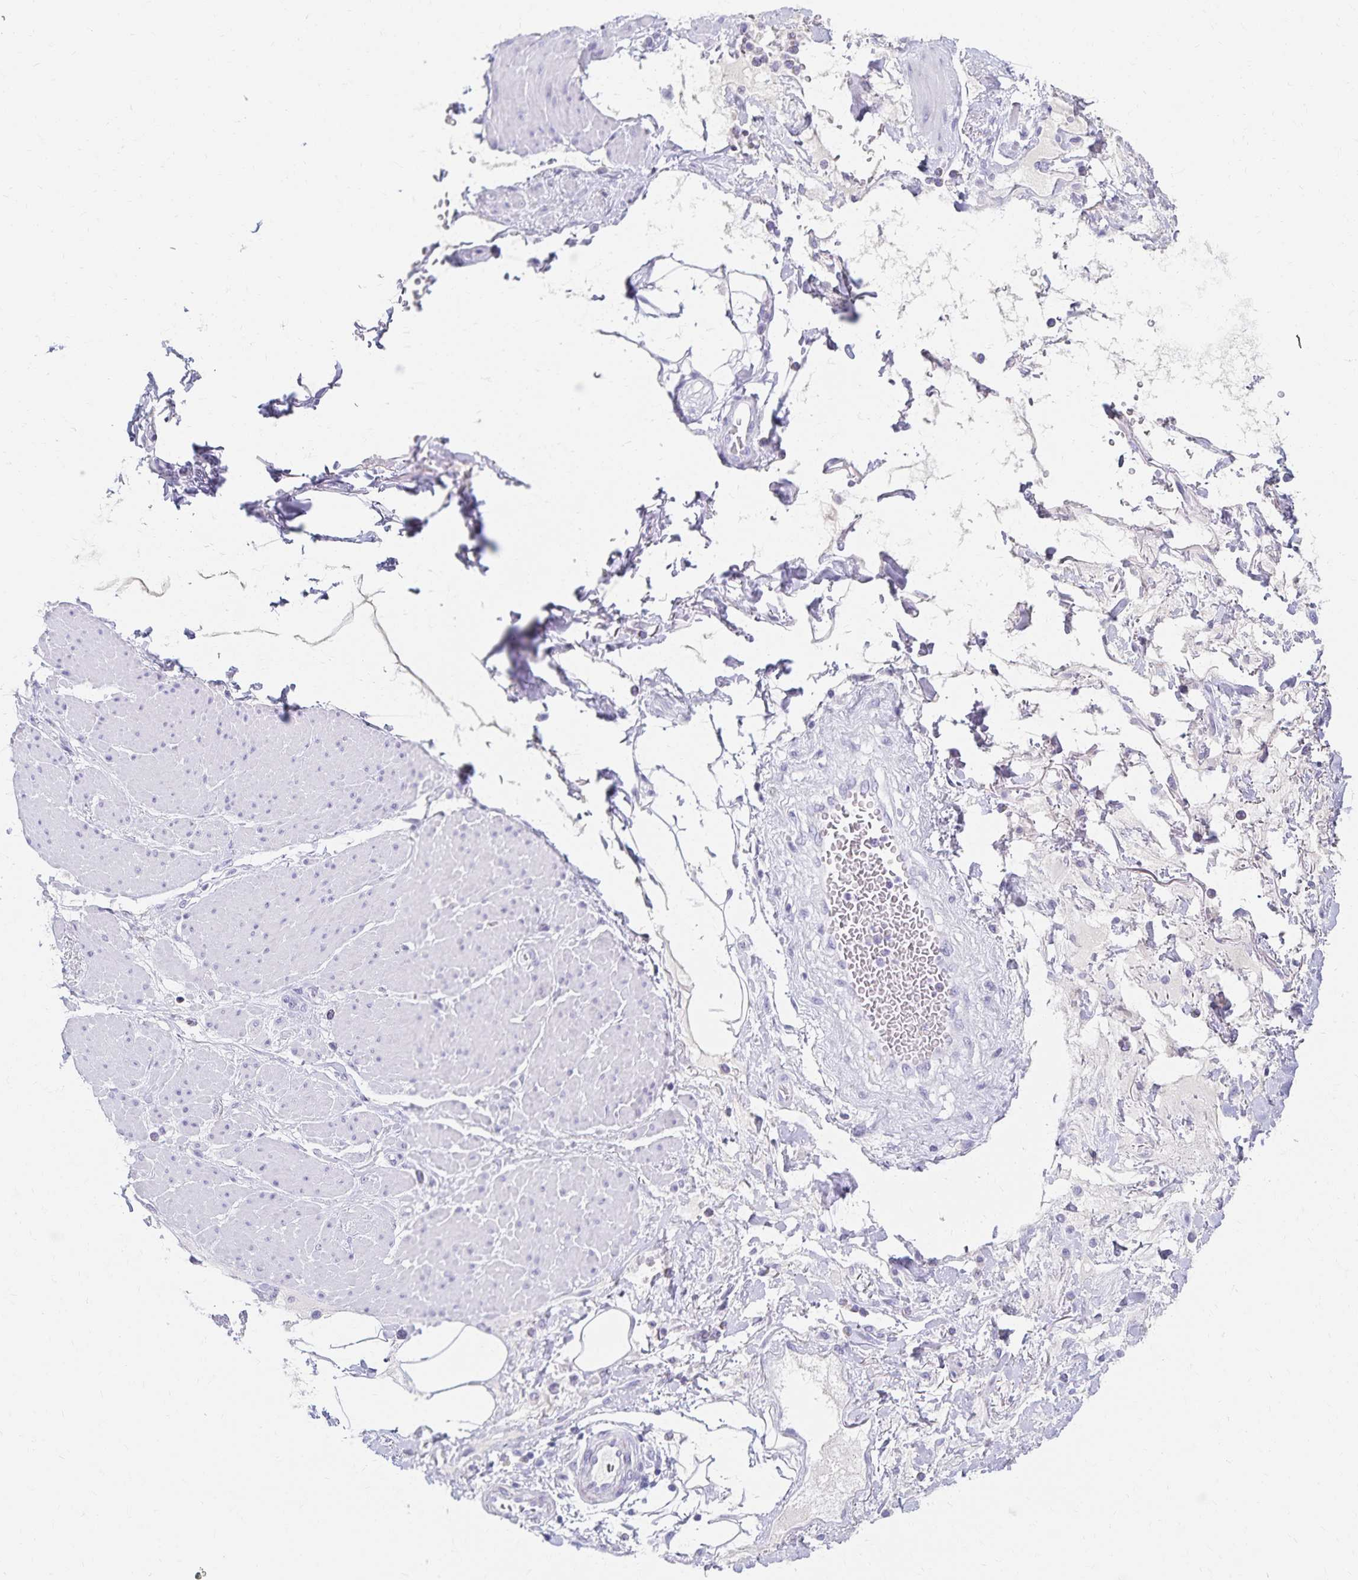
{"staining": {"intensity": "negative", "quantity": "none", "location": "none"}, "tissue": "adipose tissue", "cell_type": "Adipocytes", "image_type": "normal", "snomed": [{"axis": "morphology", "description": "Normal tissue, NOS"}, {"axis": "topography", "description": "Vagina"}, {"axis": "topography", "description": "Peripheral nerve tissue"}], "caption": "Immunohistochemistry image of normal human adipose tissue stained for a protein (brown), which demonstrates no staining in adipocytes.", "gene": "C2orf50", "patient": {"sex": "female", "age": 71}}